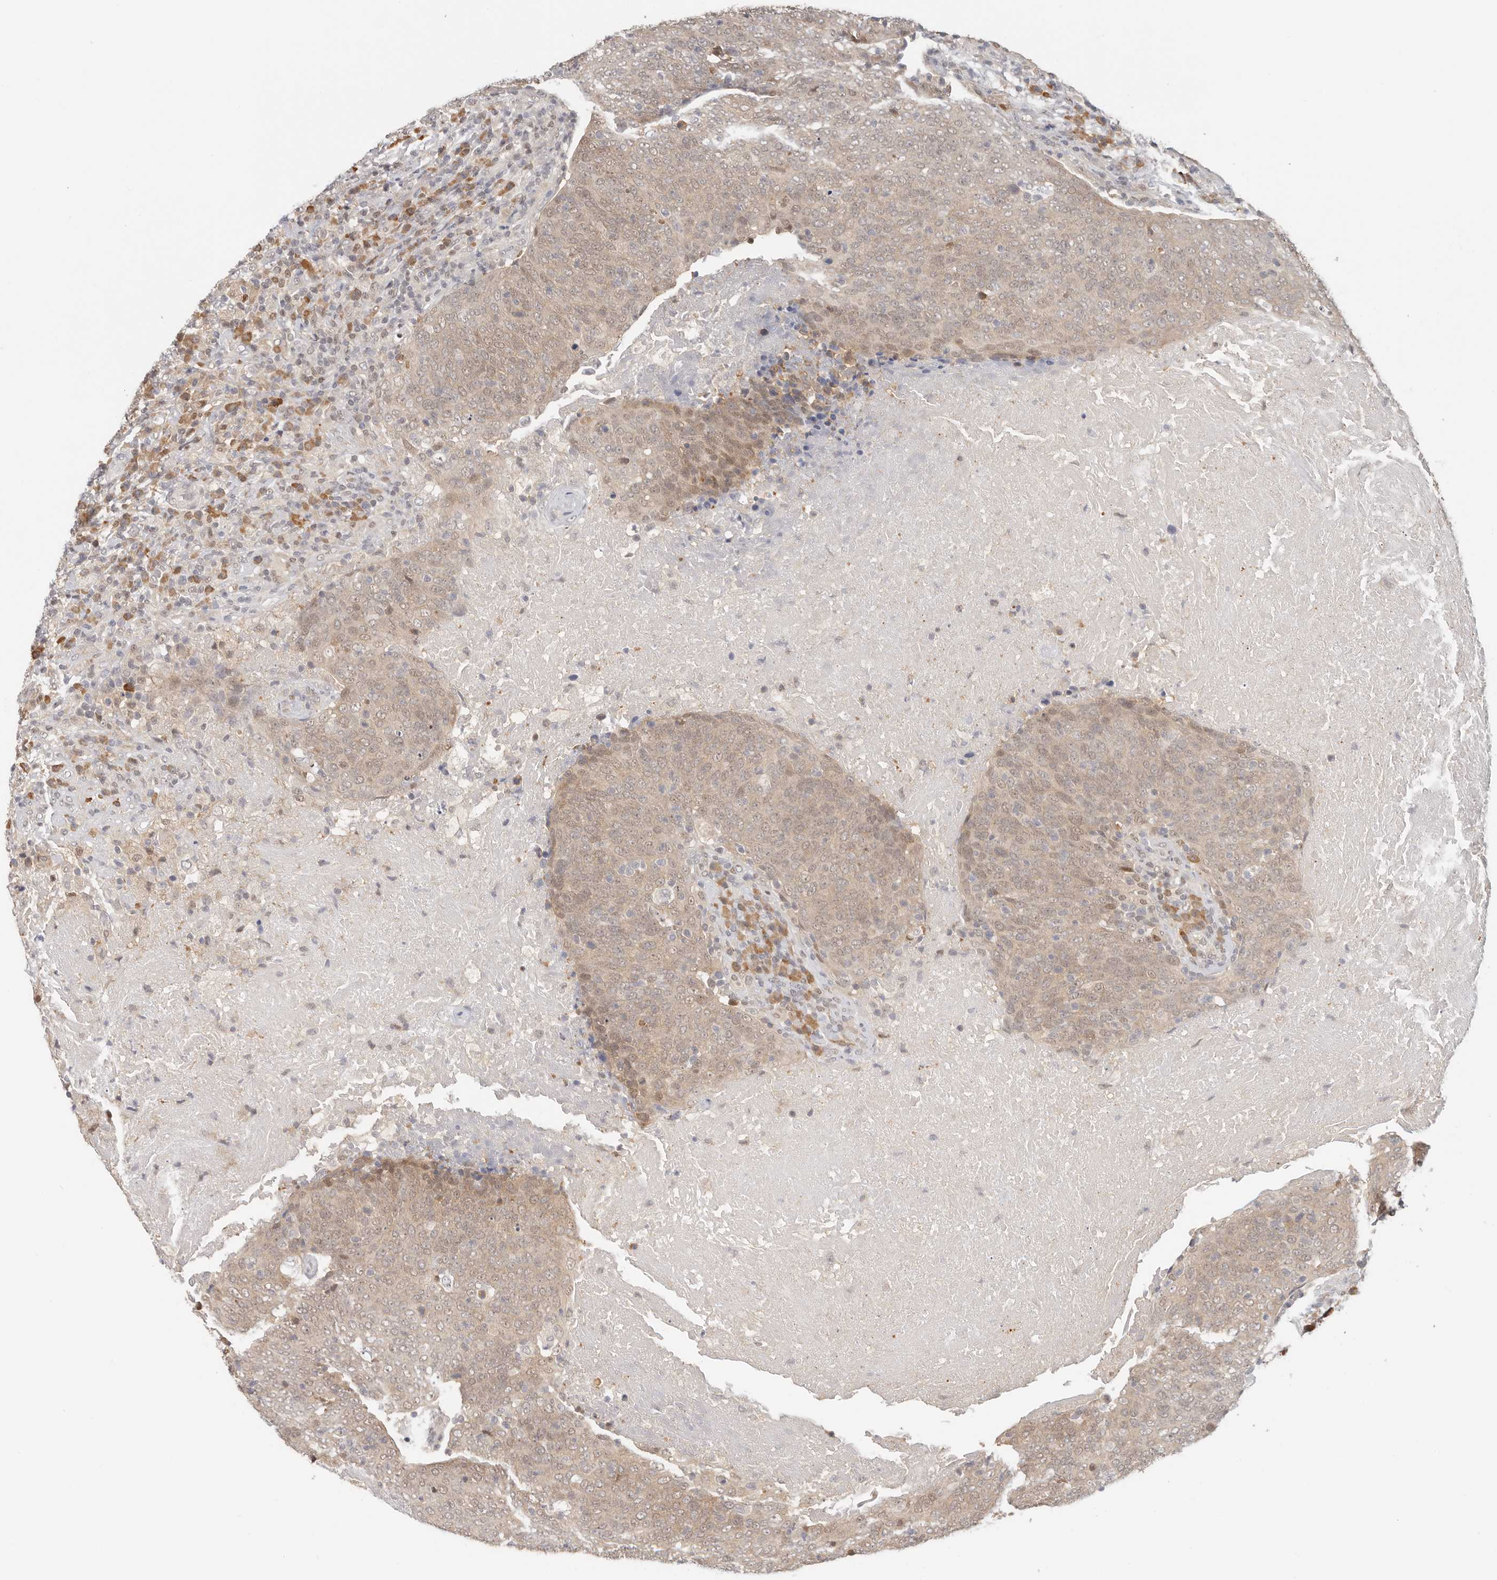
{"staining": {"intensity": "weak", "quantity": ">75%", "location": "cytoplasmic/membranous,nuclear"}, "tissue": "head and neck cancer", "cell_type": "Tumor cells", "image_type": "cancer", "snomed": [{"axis": "morphology", "description": "Squamous cell carcinoma, NOS"}, {"axis": "morphology", "description": "Squamous cell carcinoma, metastatic, NOS"}, {"axis": "topography", "description": "Lymph node"}, {"axis": "topography", "description": "Head-Neck"}], "caption": "The photomicrograph shows immunohistochemical staining of head and neck cancer. There is weak cytoplasmic/membranous and nuclear staining is seen in approximately >75% of tumor cells.", "gene": "LARP7", "patient": {"sex": "male", "age": 62}}